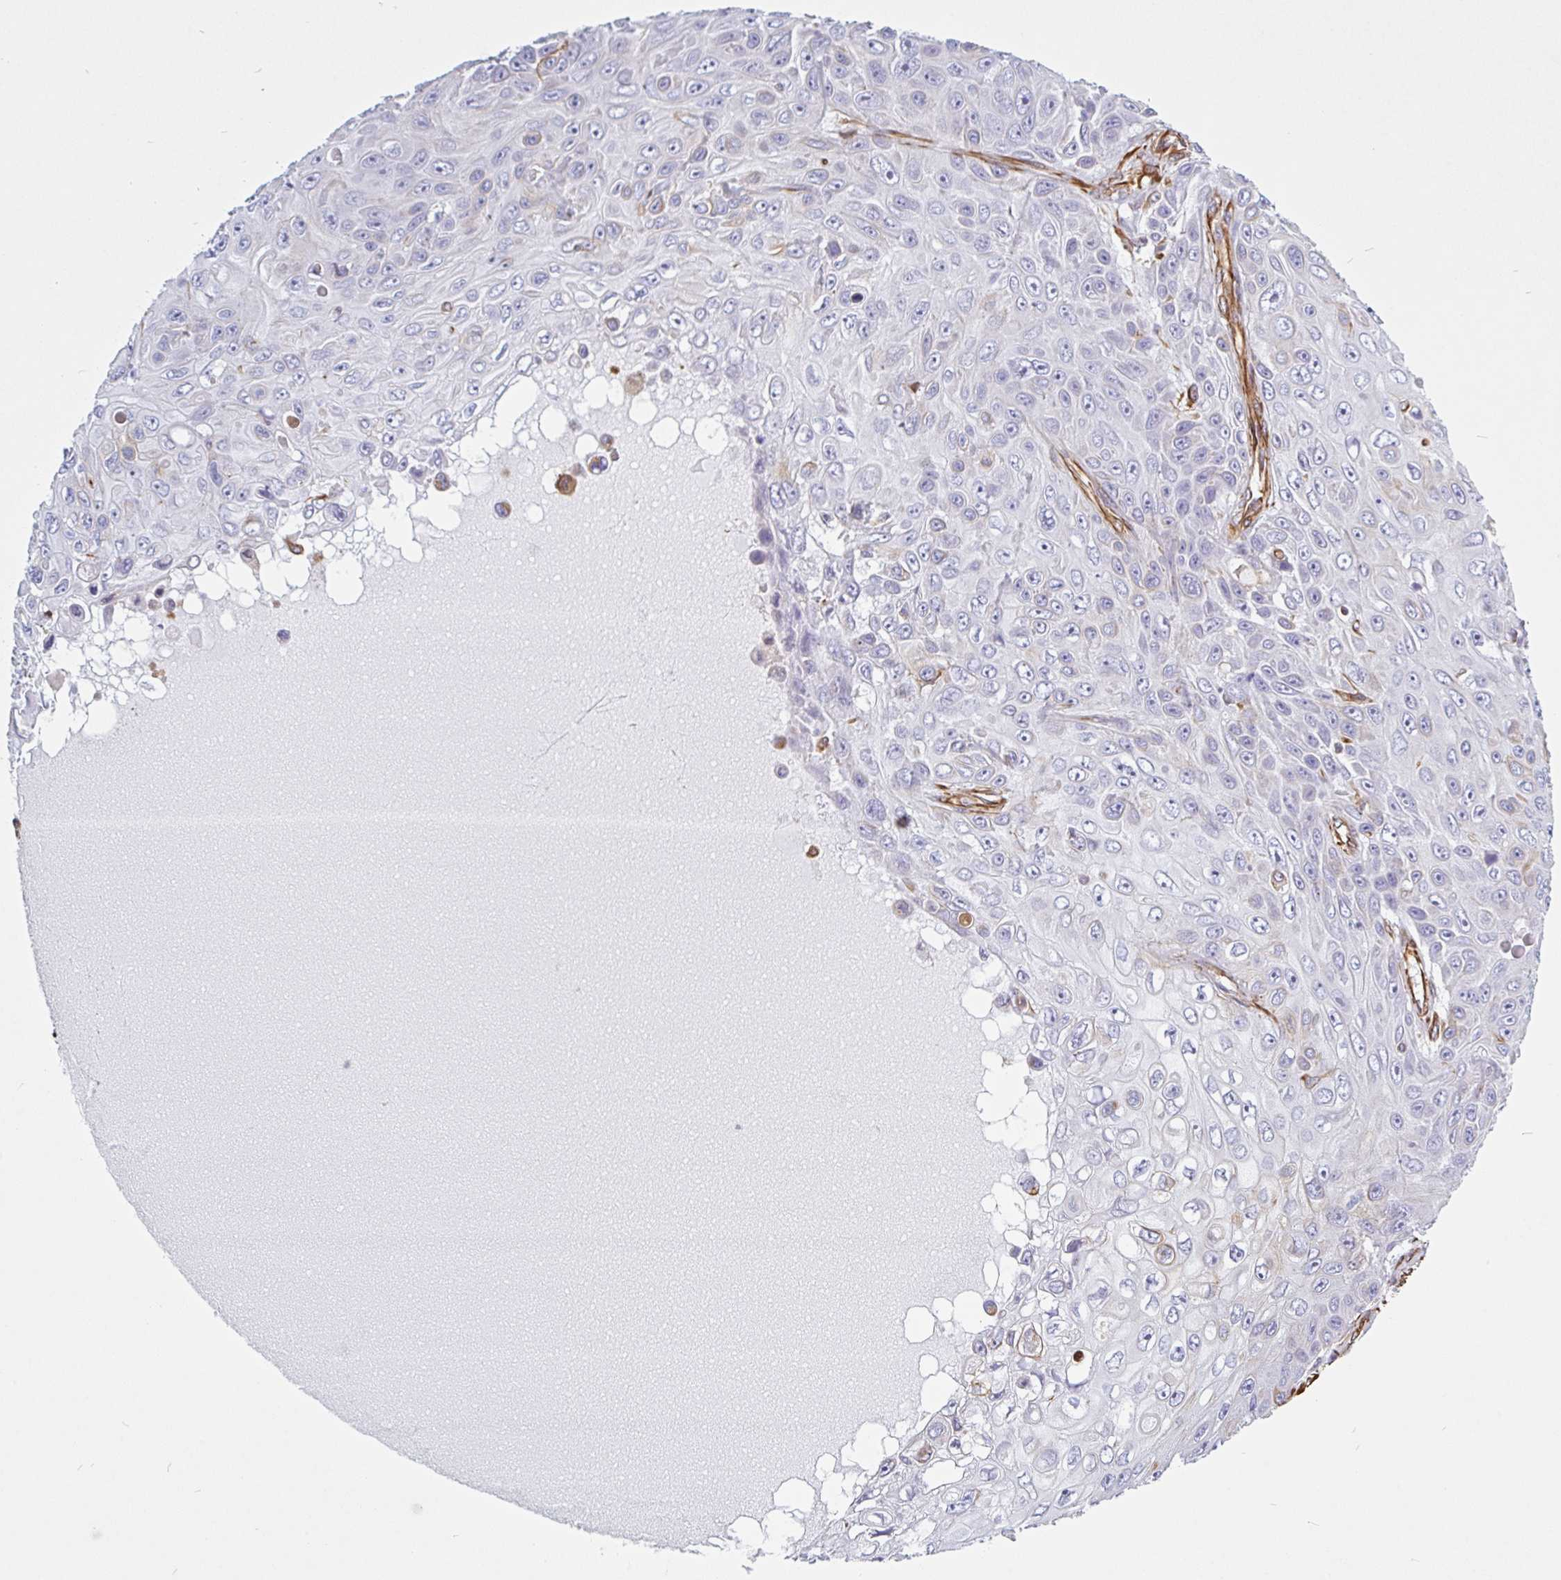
{"staining": {"intensity": "weak", "quantity": "<25%", "location": "cytoplasmic/membranous"}, "tissue": "skin cancer", "cell_type": "Tumor cells", "image_type": "cancer", "snomed": [{"axis": "morphology", "description": "Squamous cell carcinoma, NOS"}, {"axis": "topography", "description": "Skin"}], "caption": "High magnification brightfield microscopy of skin cancer stained with DAB (brown) and counterstained with hematoxylin (blue): tumor cells show no significant staining.", "gene": "PPFIA1", "patient": {"sex": "male", "age": 82}}